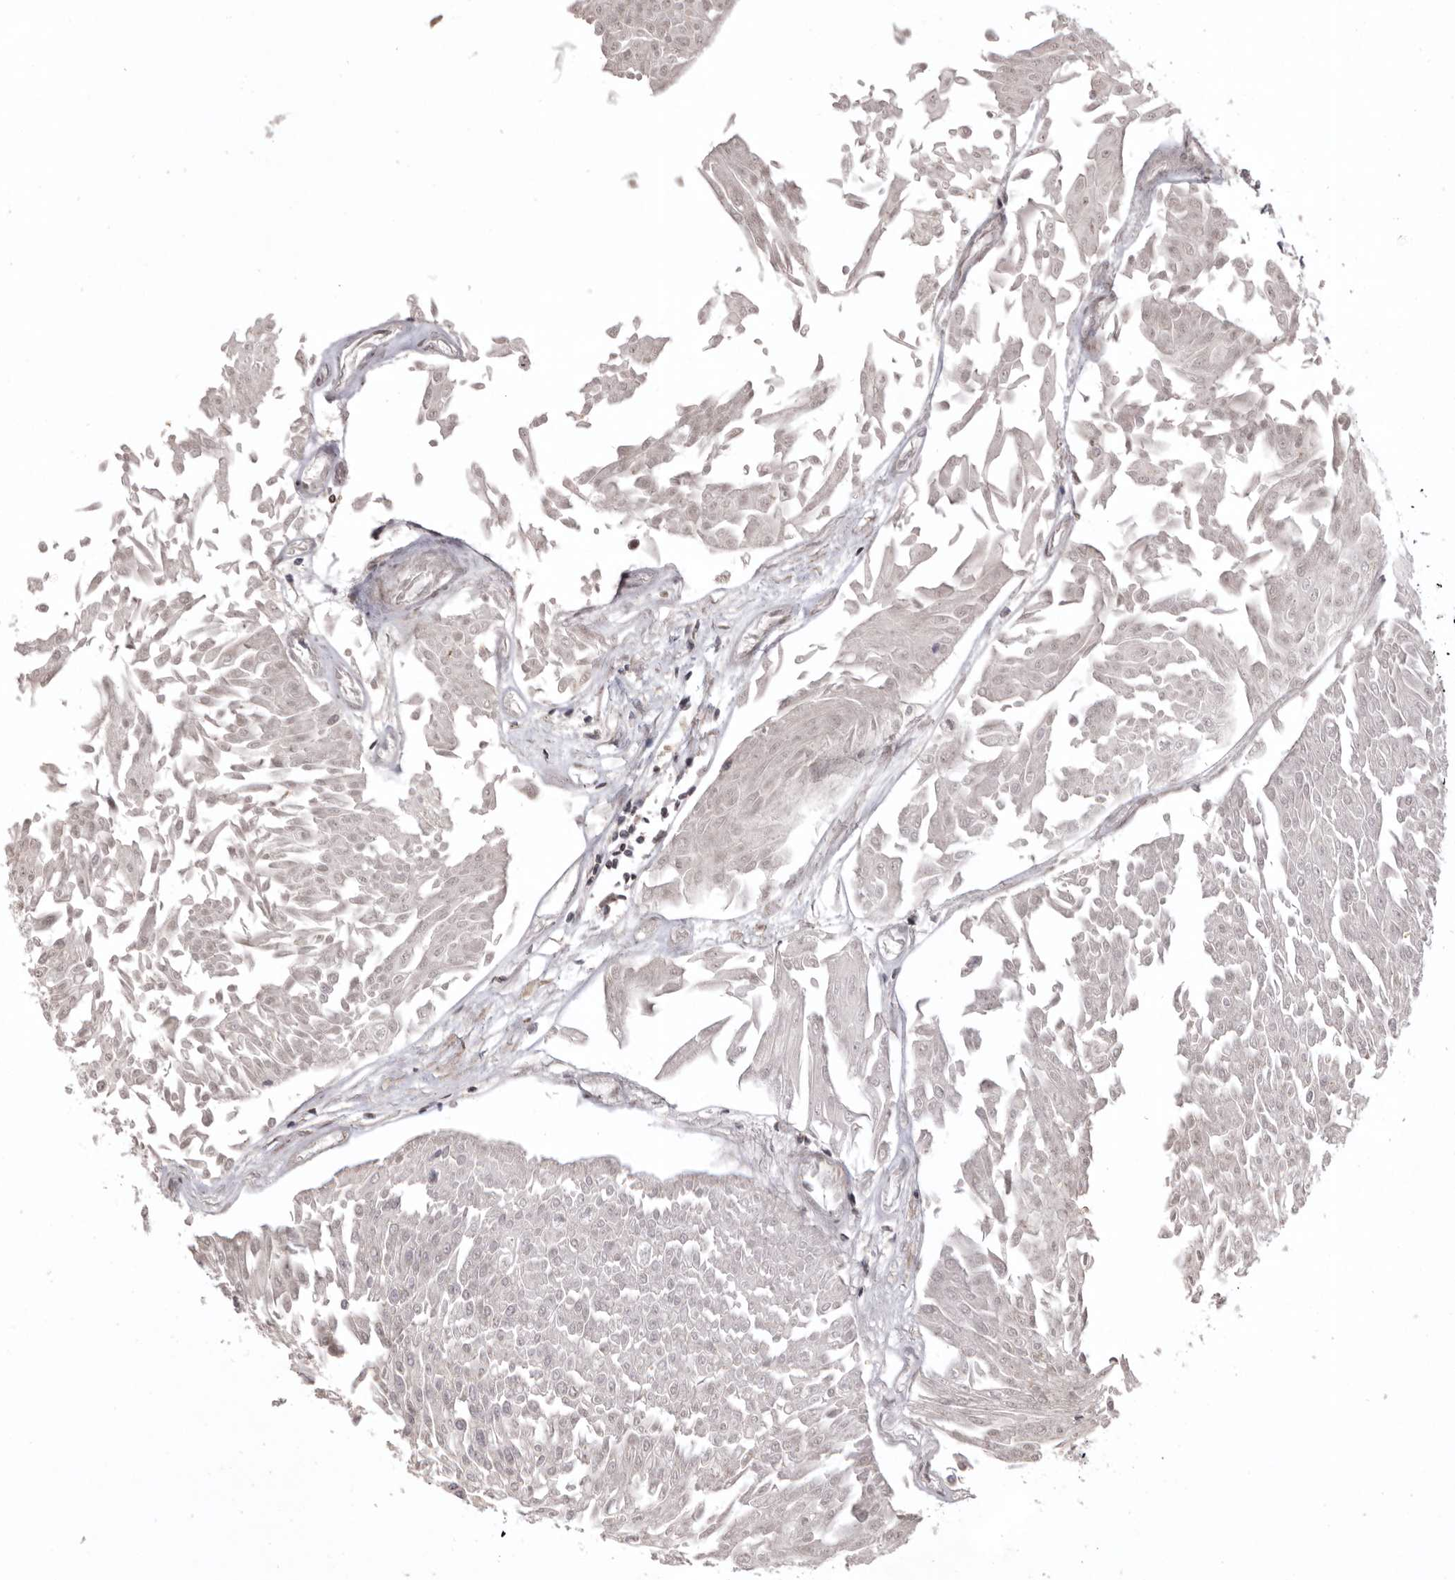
{"staining": {"intensity": "weak", "quantity": ">75%", "location": "nuclear"}, "tissue": "urothelial cancer", "cell_type": "Tumor cells", "image_type": "cancer", "snomed": [{"axis": "morphology", "description": "Urothelial carcinoma, Low grade"}, {"axis": "topography", "description": "Urinary bladder"}], "caption": "A micrograph of urothelial cancer stained for a protein exhibits weak nuclear brown staining in tumor cells. (DAB IHC with brightfield microscopy, high magnification).", "gene": "AZIN1", "patient": {"sex": "male", "age": 67}}